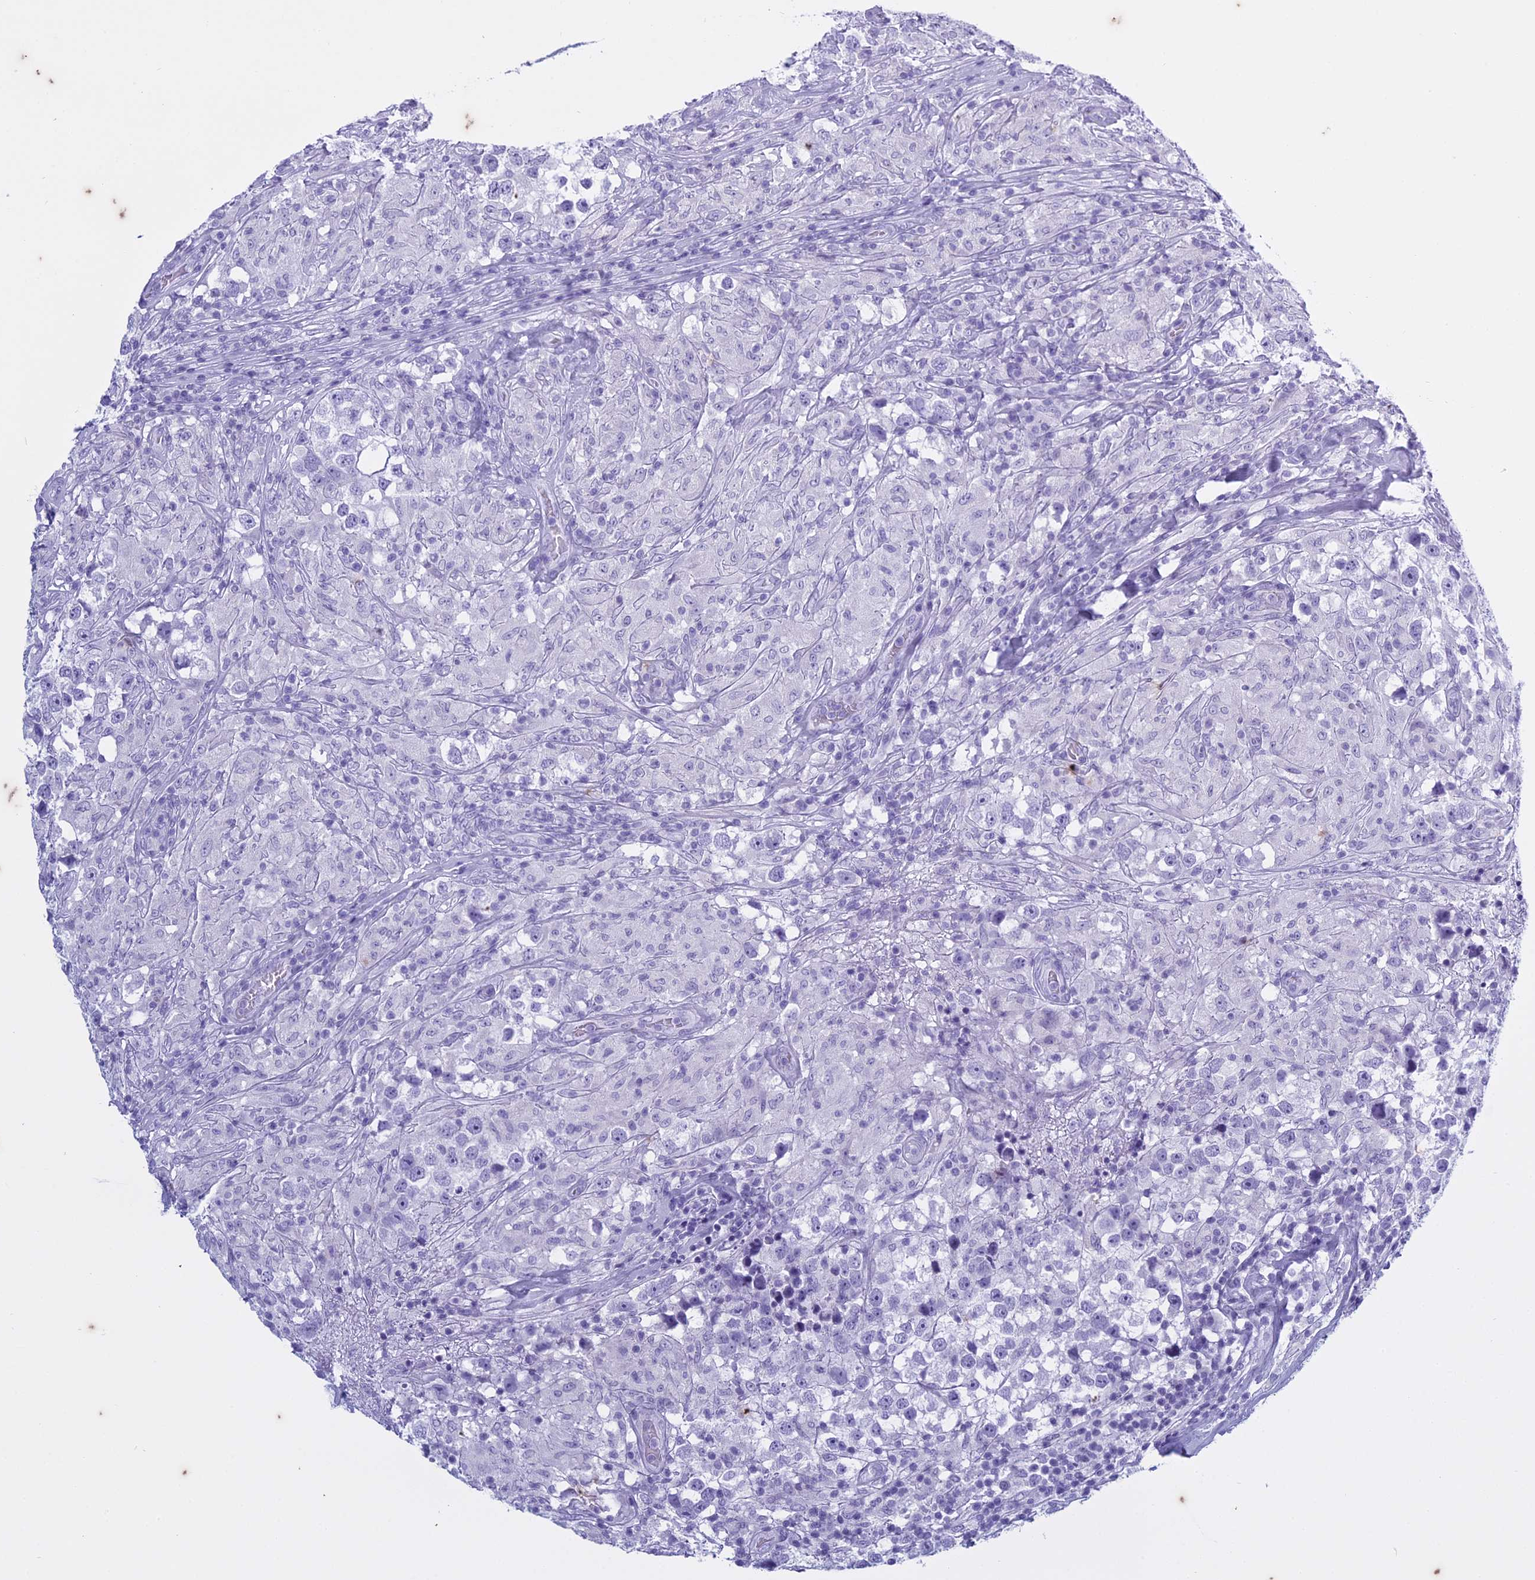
{"staining": {"intensity": "negative", "quantity": "none", "location": "none"}, "tissue": "testis cancer", "cell_type": "Tumor cells", "image_type": "cancer", "snomed": [{"axis": "morphology", "description": "Seminoma, NOS"}, {"axis": "topography", "description": "Testis"}], "caption": "Testis seminoma was stained to show a protein in brown. There is no significant expression in tumor cells. (Immunohistochemistry (ihc), brightfield microscopy, high magnification).", "gene": "HMGB4", "patient": {"sex": "male", "age": 46}}